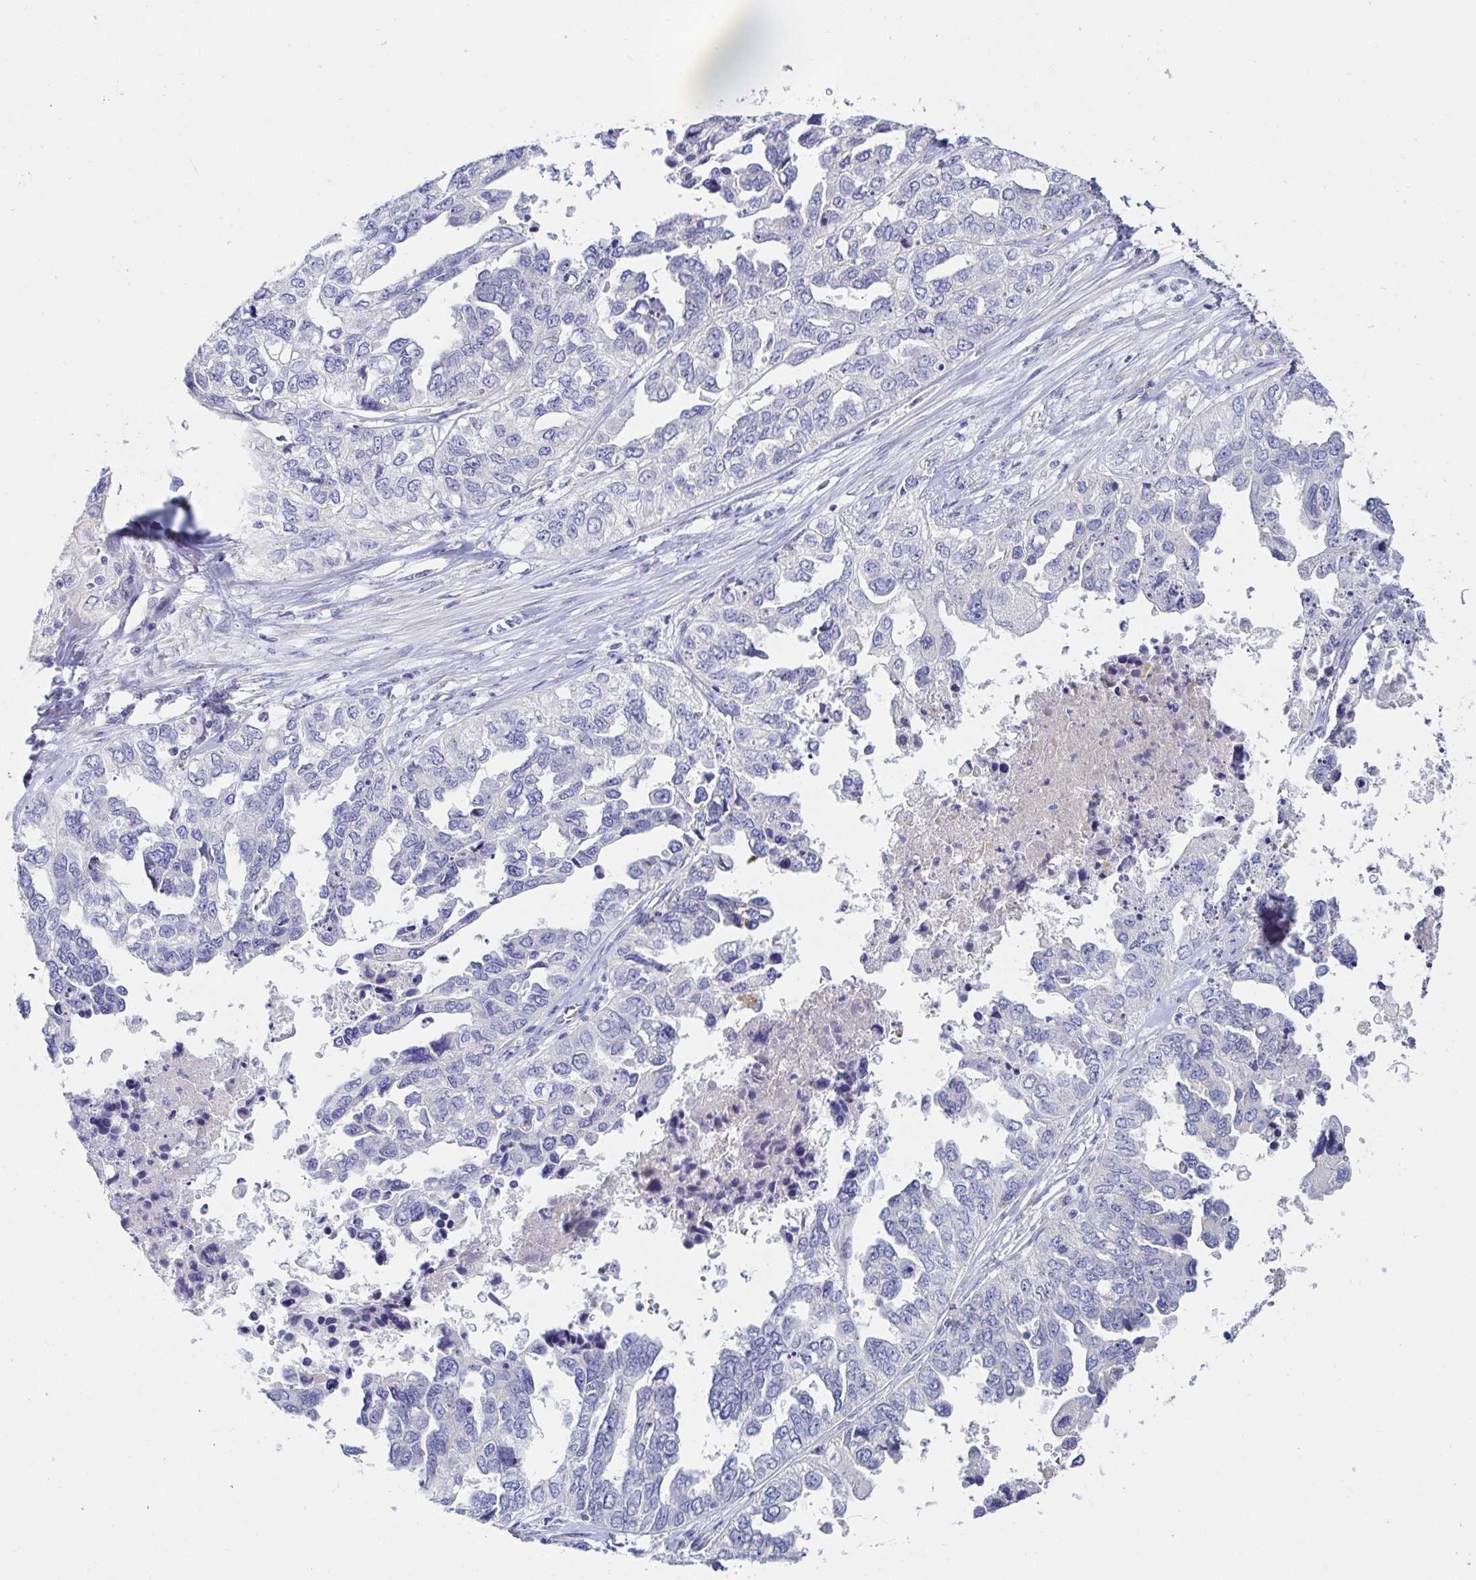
{"staining": {"intensity": "negative", "quantity": "none", "location": "none"}, "tissue": "ovarian cancer", "cell_type": "Tumor cells", "image_type": "cancer", "snomed": [{"axis": "morphology", "description": "Cystadenocarcinoma, serous, NOS"}, {"axis": "topography", "description": "Ovary"}], "caption": "An image of serous cystadenocarcinoma (ovarian) stained for a protein reveals no brown staining in tumor cells.", "gene": "C4orf17", "patient": {"sex": "female", "age": 53}}